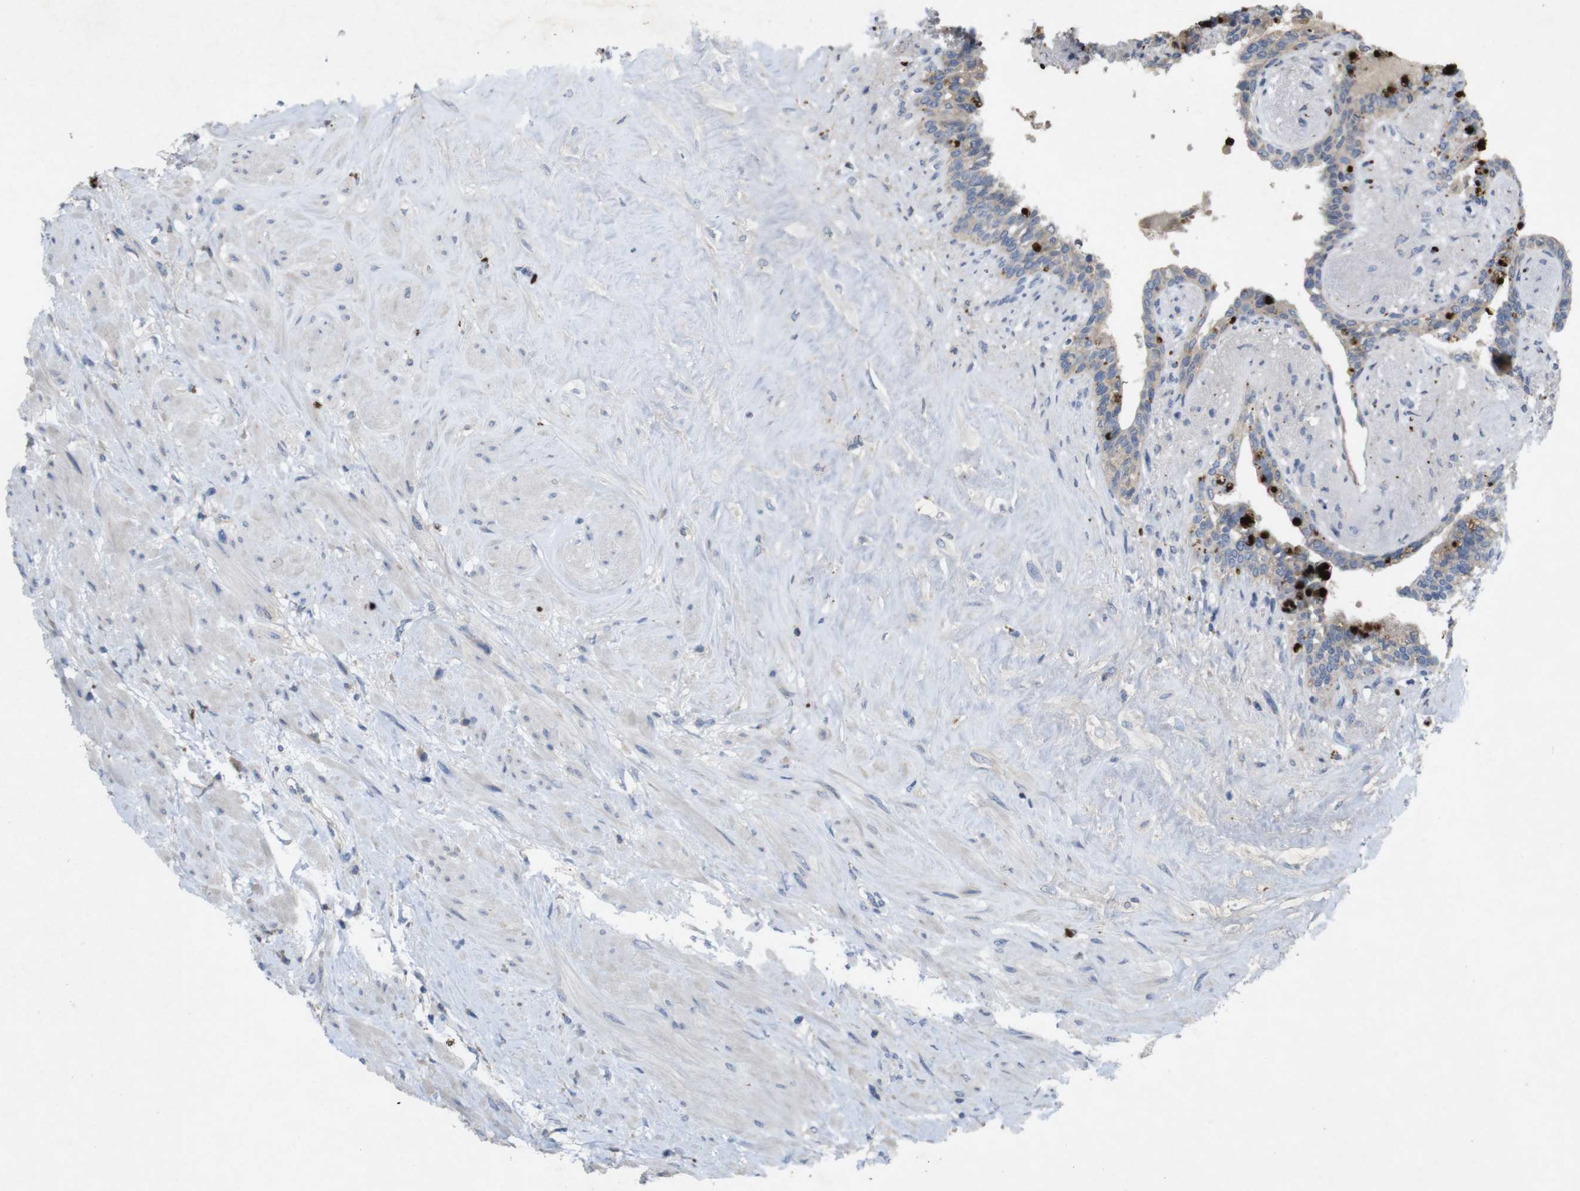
{"staining": {"intensity": "negative", "quantity": "none", "location": "none"}, "tissue": "seminal vesicle", "cell_type": "Glandular cells", "image_type": "normal", "snomed": [{"axis": "morphology", "description": "Normal tissue, NOS"}, {"axis": "topography", "description": "Seminal veicle"}], "caption": "High magnification brightfield microscopy of normal seminal vesicle stained with DAB (brown) and counterstained with hematoxylin (blue): glandular cells show no significant staining.", "gene": "TSPAN14", "patient": {"sex": "male", "age": 63}}